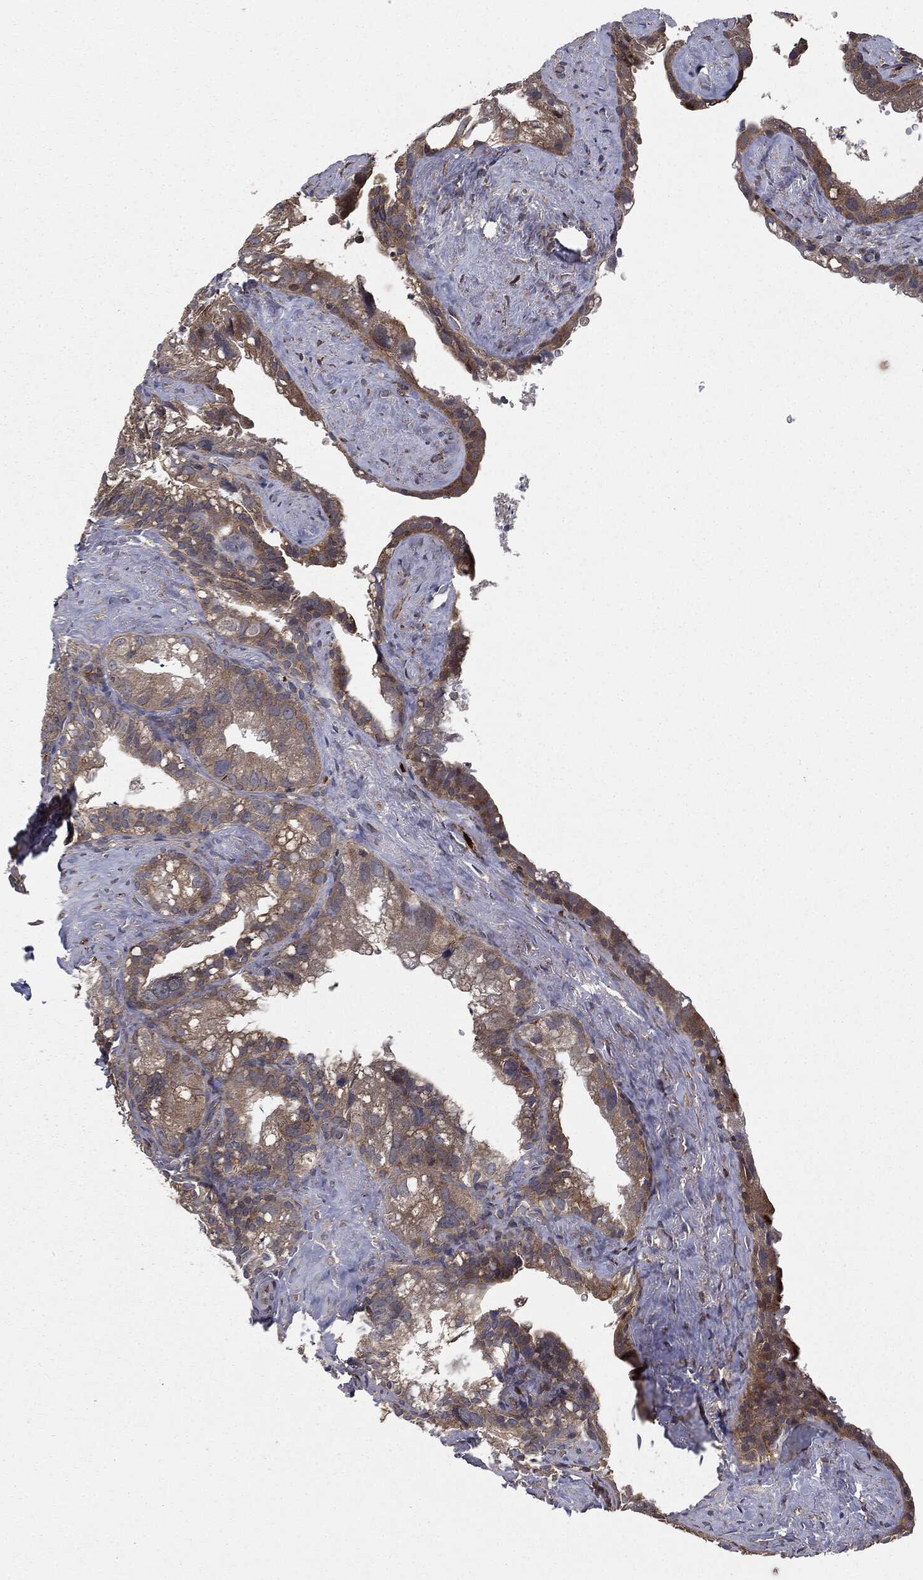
{"staining": {"intensity": "moderate", "quantity": ">75%", "location": "cytoplasmic/membranous"}, "tissue": "seminal vesicle", "cell_type": "Glandular cells", "image_type": "normal", "snomed": [{"axis": "morphology", "description": "Normal tissue, NOS"}, {"axis": "topography", "description": "Seminal veicle"}], "caption": "Glandular cells show medium levels of moderate cytoplasmic/membranous expression in approximately >75% of cells in unremarkable human seminal vesicle. The staining was performed using DAB, with brown indicating positive protein expression. Nuclei are stained blue with hematoxylin.", "gene": "PLOD3", "patient": {"sex": "male", "age": 72}}